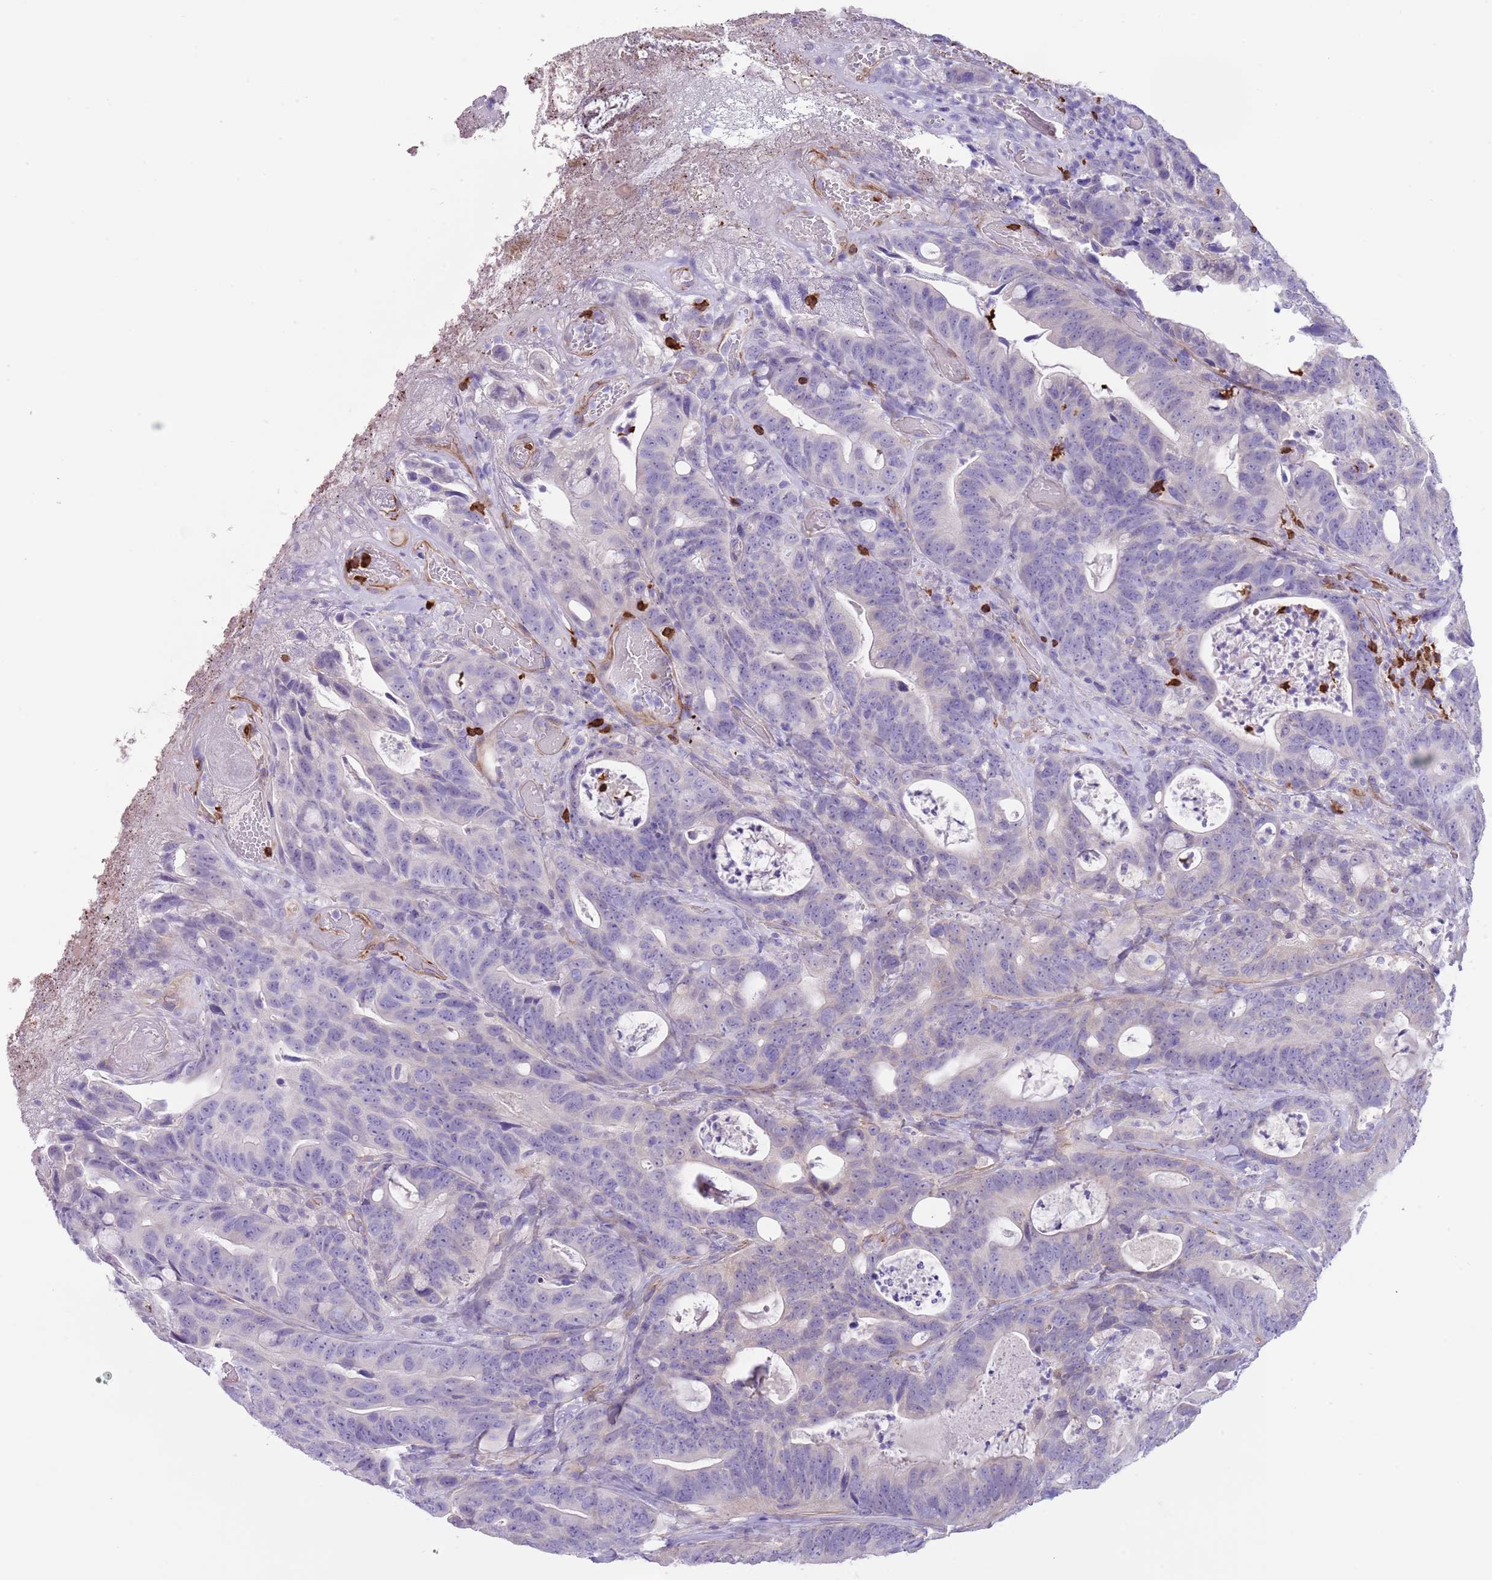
{"staining": {"intensity": "negative", "quantity": "none", "location": "none"}, "tissue": "colorectal cancer", "cell_type": "Tumor cells", "image_type": "cancer", "snomed": [{"axis": "morphology", "description": "Adenocarcinoma, NOS"}, {"axis": "topography", "description": "Colon"}], "caption": "IHC photomicrograph of neoplastic tissue: human colorectal adenocarcinoma stained with DAB displays no significant protein positivity in tumor cells.", "gene": "TSGA13", "patient": {"sex": "female", "age": 82}}